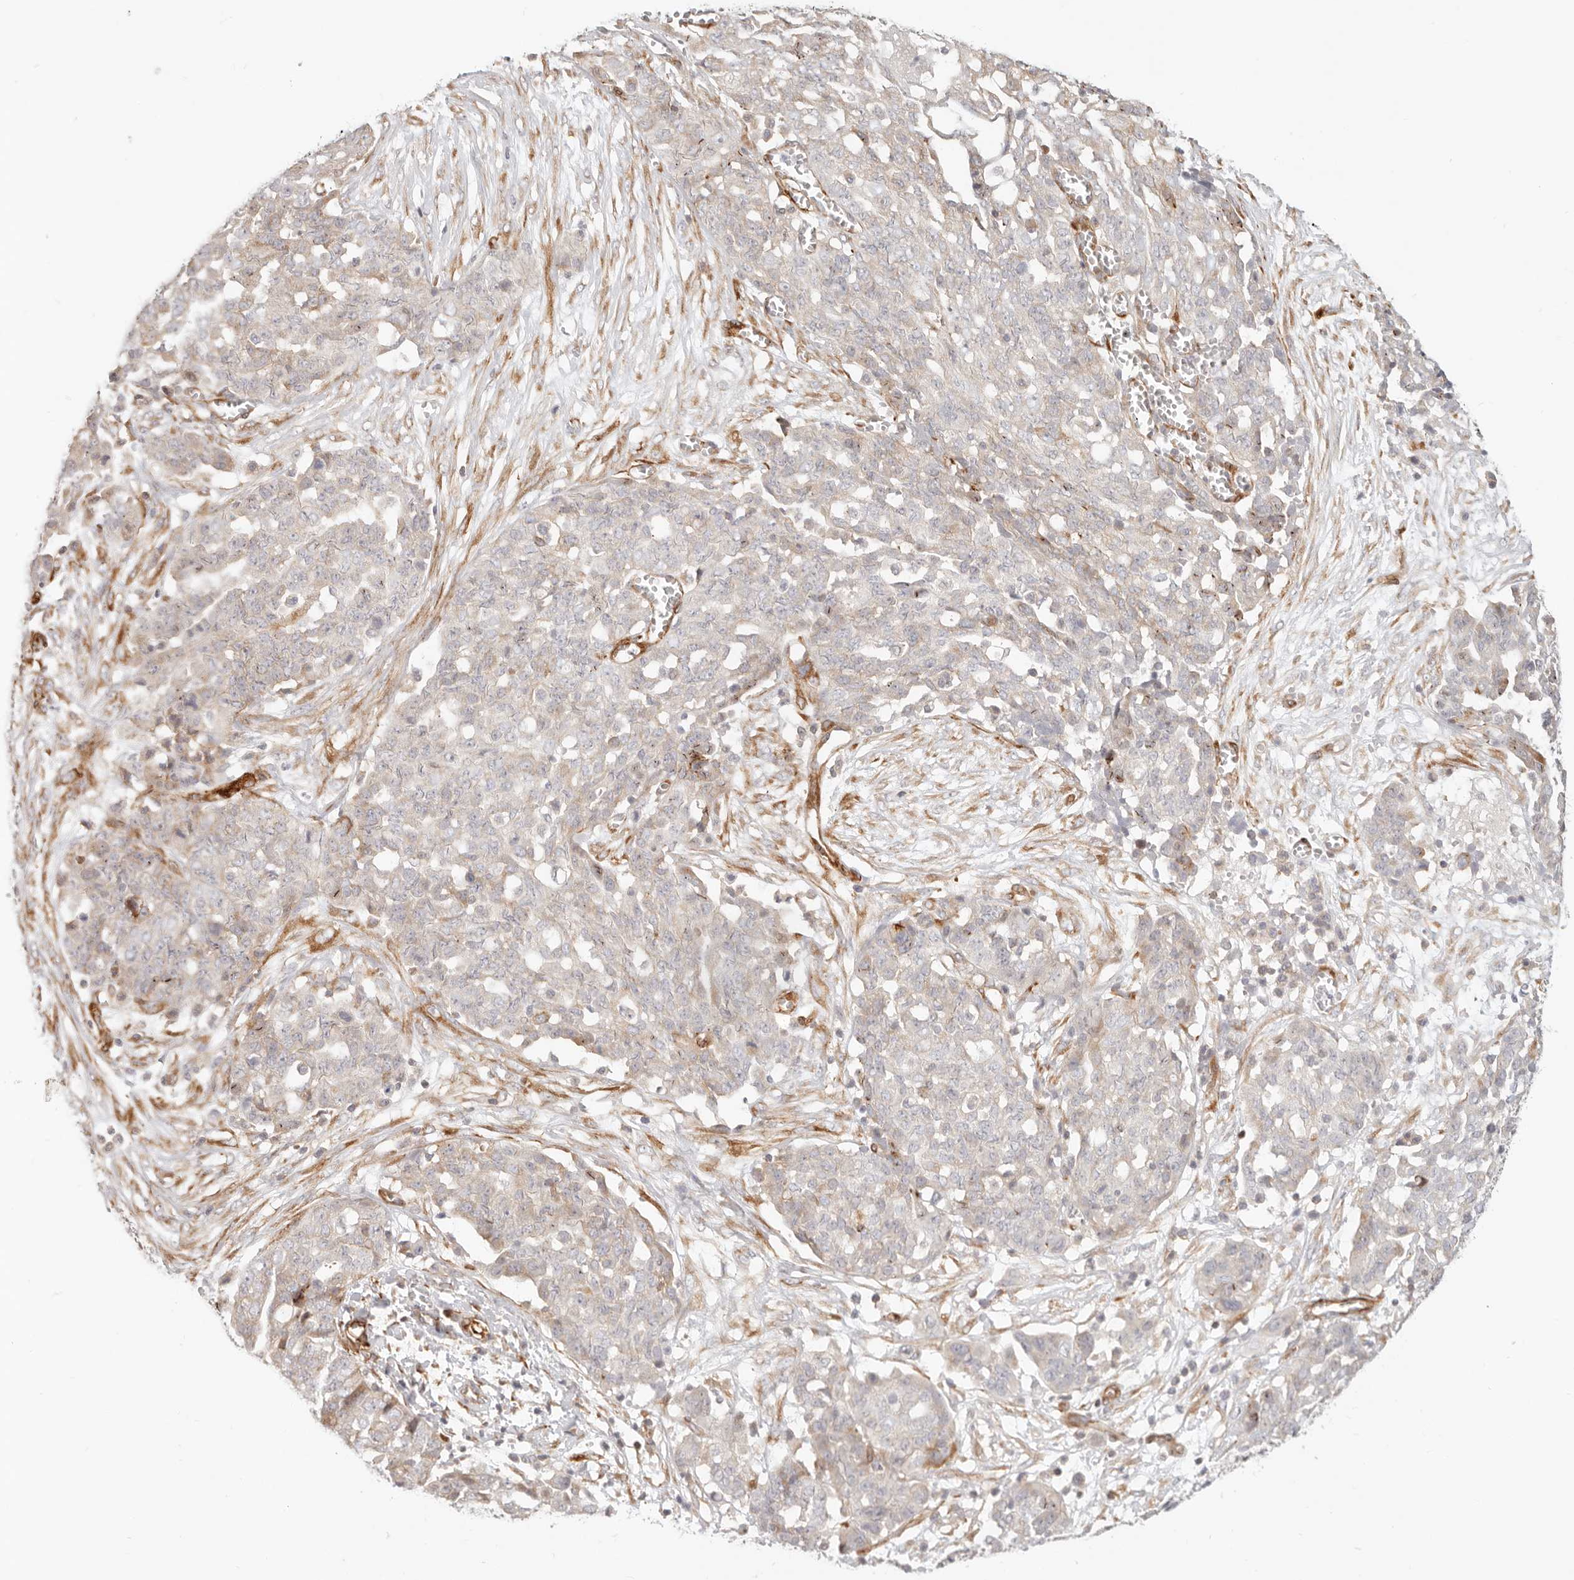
{"staining": {"intensity": "moderate", "quantity": "<25%", "location": "cytoplasmic/membranous,nuclear"}, "tissue": "ovarian cancer", "cell_type": "Tumor cells", "image_type": "cancer", "snomed": [{"axis": "morphology", "description": "Cystadenocarcinoma, serous, NOS"}, {"axis": "topography", "description": "Soft tissue"}, {"axis": "topography", "description": "Ovary"}], "caption": "Human ovarian cancer (serous cystadenocarcinoma) stained with a brown dye displays moderate cytoplasmic/membranous and nuclear positive expression in approximately <25% of tumor cells.", "gene": "SASS6", "patient": {"sex": "female", "age": 57}}